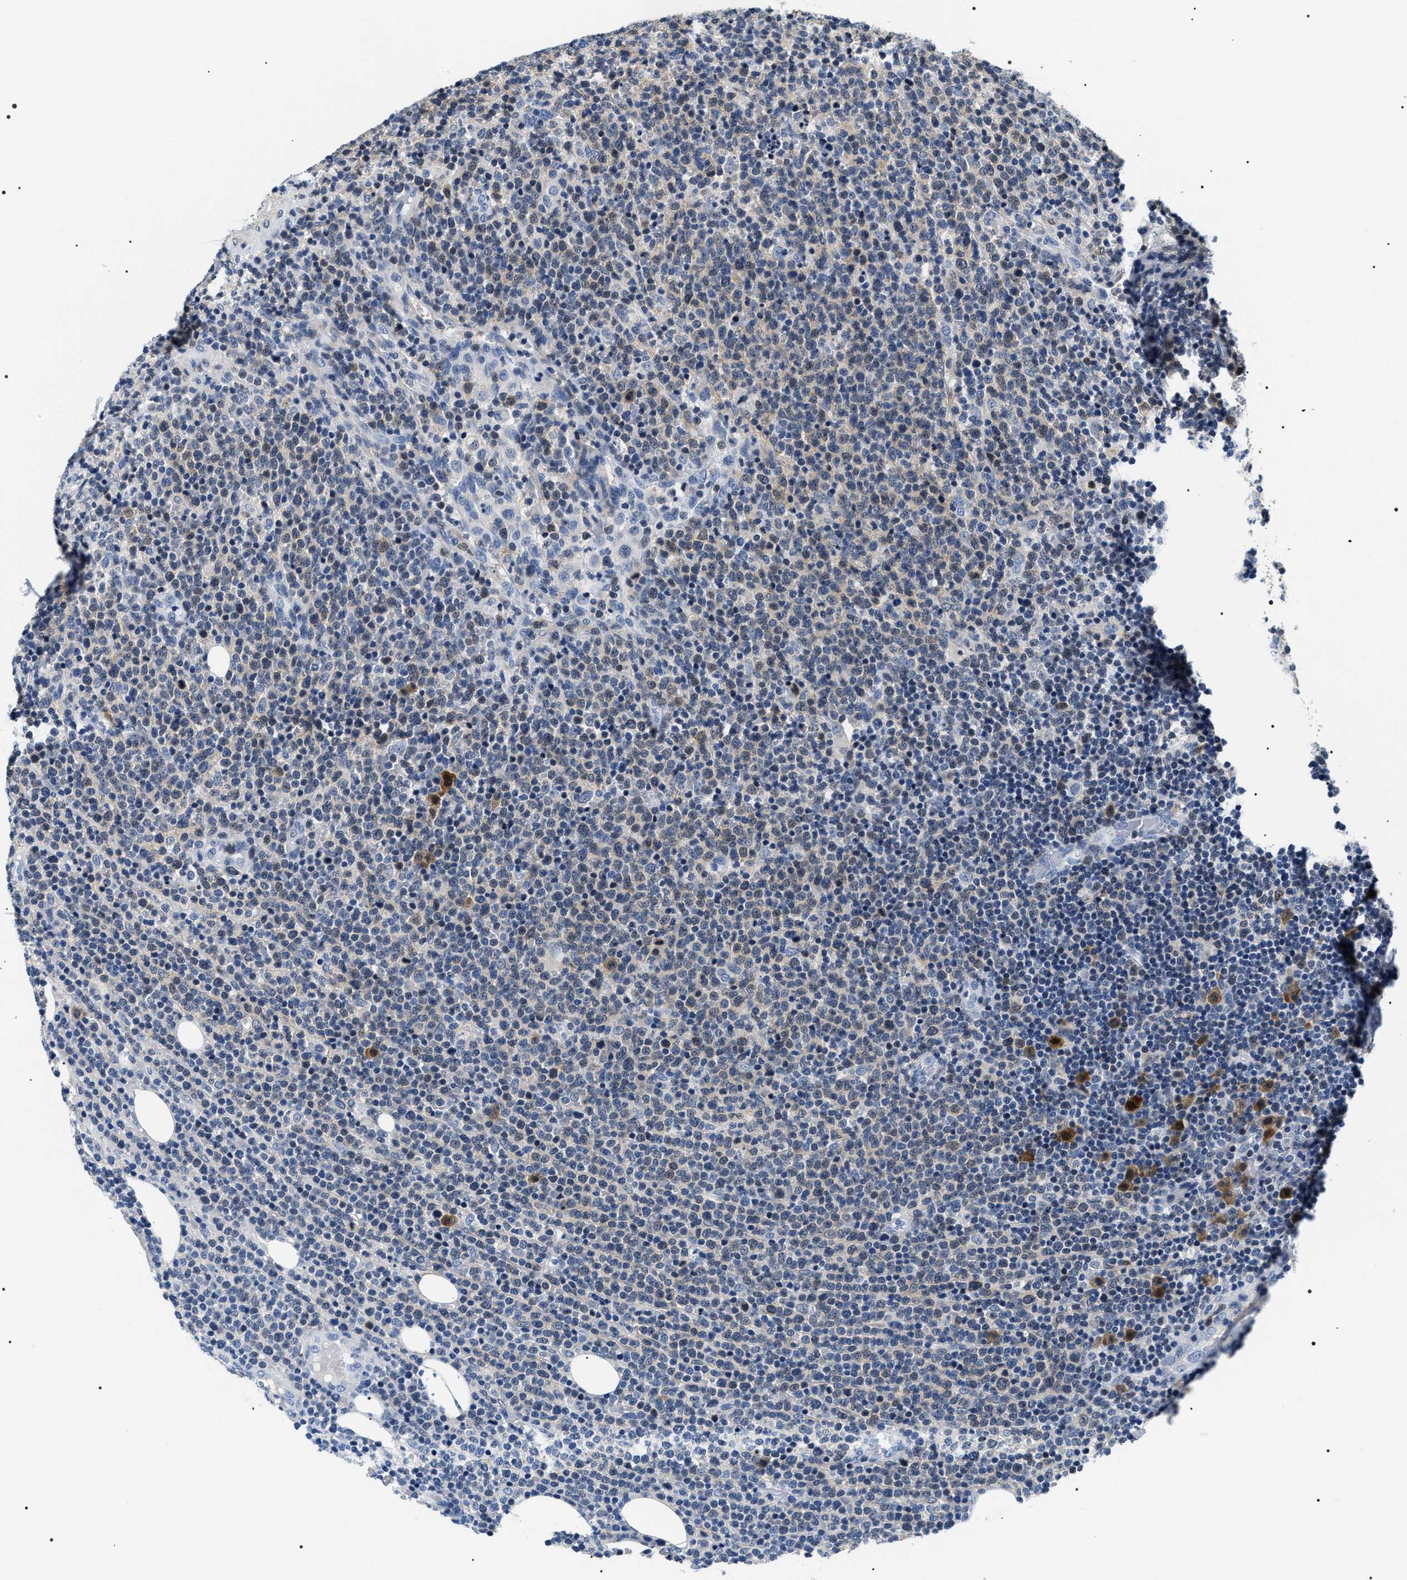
{"staining": {"intensity": "weak", "quantity": "<25%", "location": "cytoplasmic/membranous"}, "tissue": "lymphoma", "cell_type": "Tumor cells", "image_type": "cancer", "snomed": [{"axis": "morphology", "description": "Malignant lymphoma, non-Hodgkin's type, High grade"}, {"axis": "topography", "description": "Lymph node"}], "caption": "Protein analysis of lymphoma reveals no significant positivity in tumor cells.", "gene": "BAG2", "patient": {"sex": "male", "age": 61}}